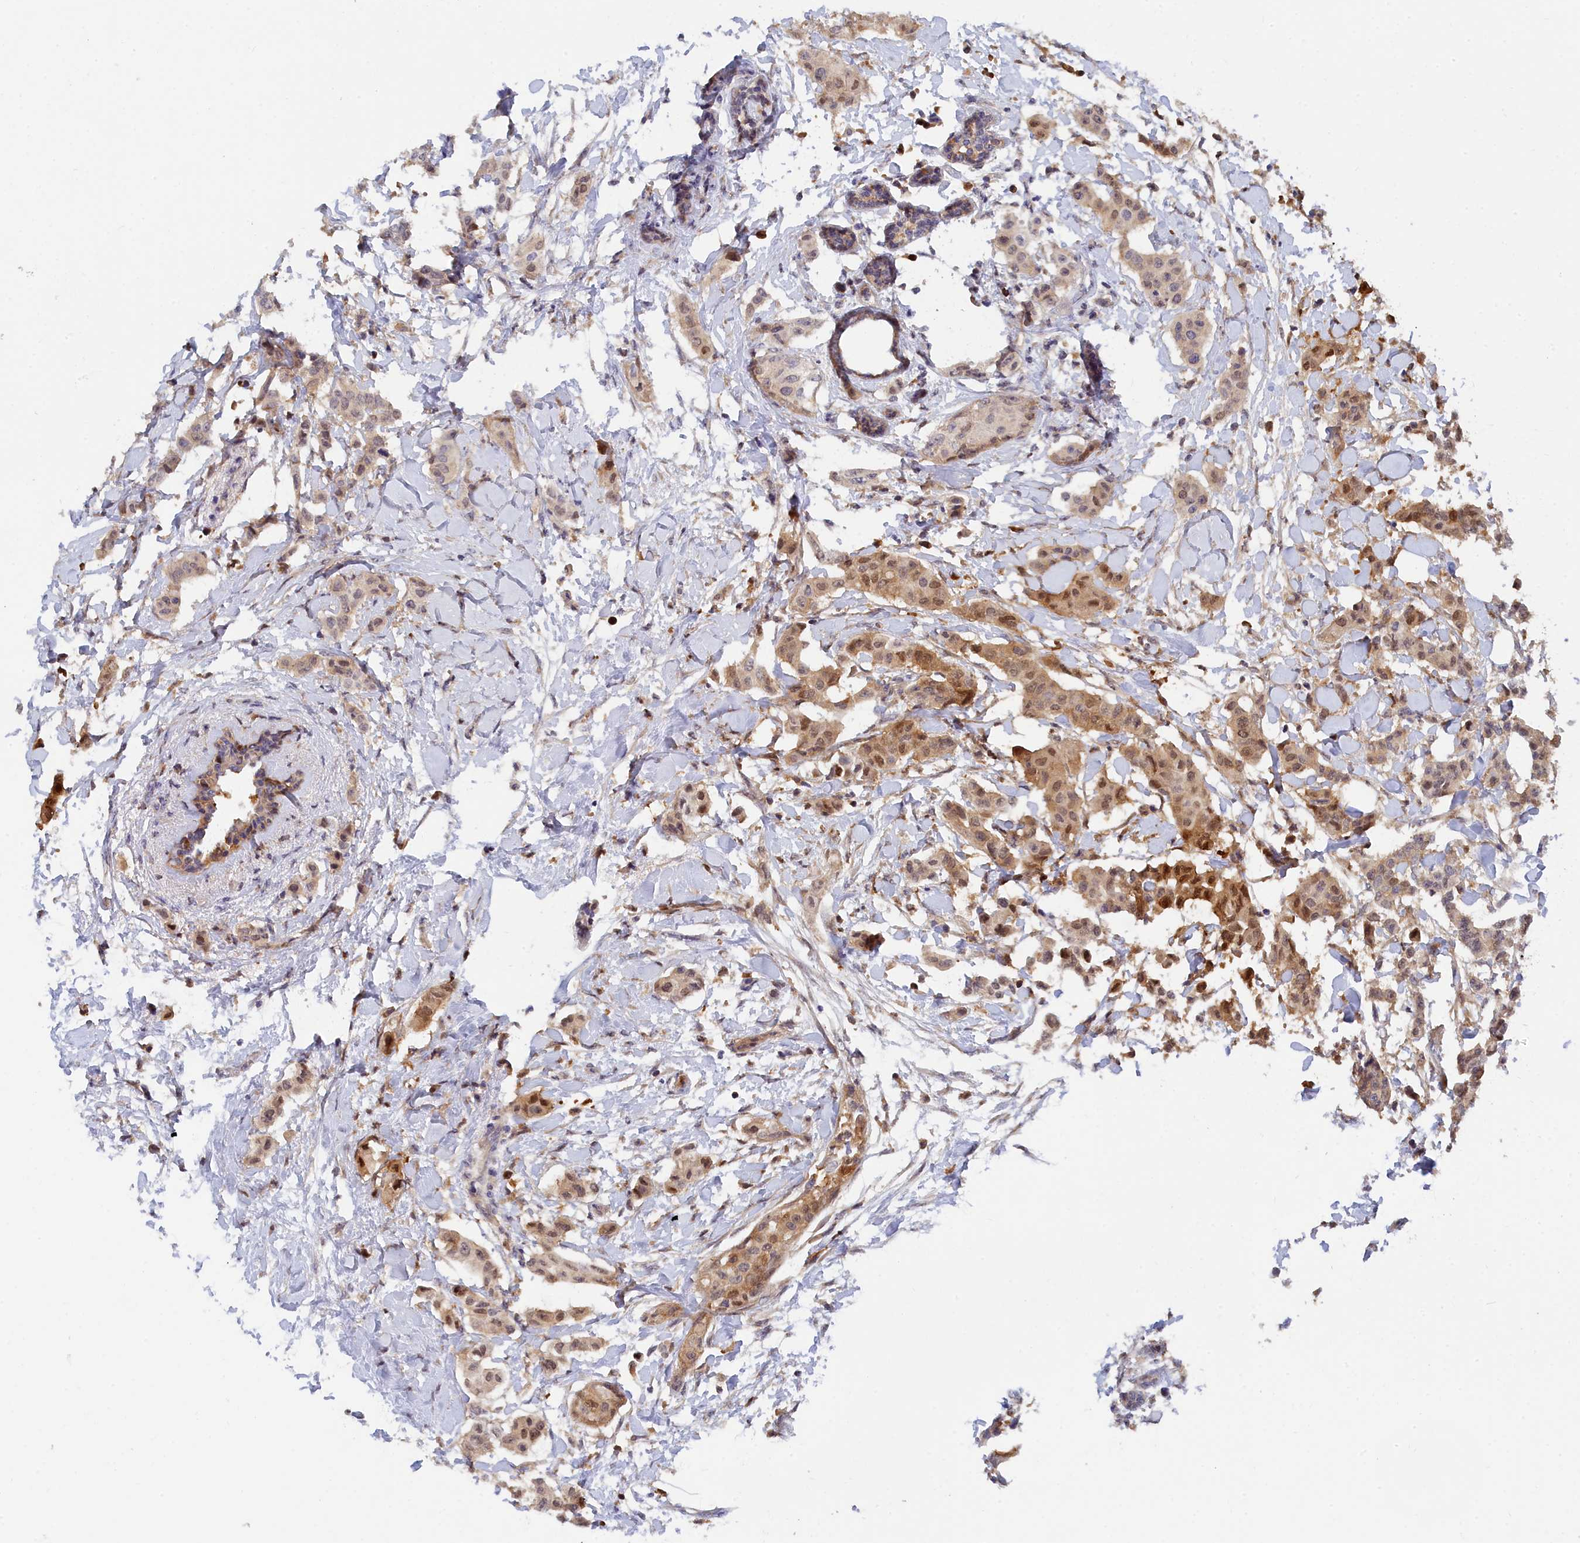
{"staining": {"intensity": "moderate", "quantity": ">75%", "location": "cytoplasmic/membranous,nuclear"}, "tissue": "breast cancer", "cell_type": "Tumor cells", "image_type": "cancer", "snomed": [{"axis": "morphology", "description": "Duct carcinoma"}, {"axis": "topography", "description": "Breast"}], "caption": "This image exhibits immunohistochemistry (IHC) staining of infiltrating ductal carcinoma (breast), with medium moderate cytoplasmic/membranous and nuclear staining in approximately >75% of tumor cells.", "gene": "SPATA5L1", "patient": {"sex": "female", "age": 40}}